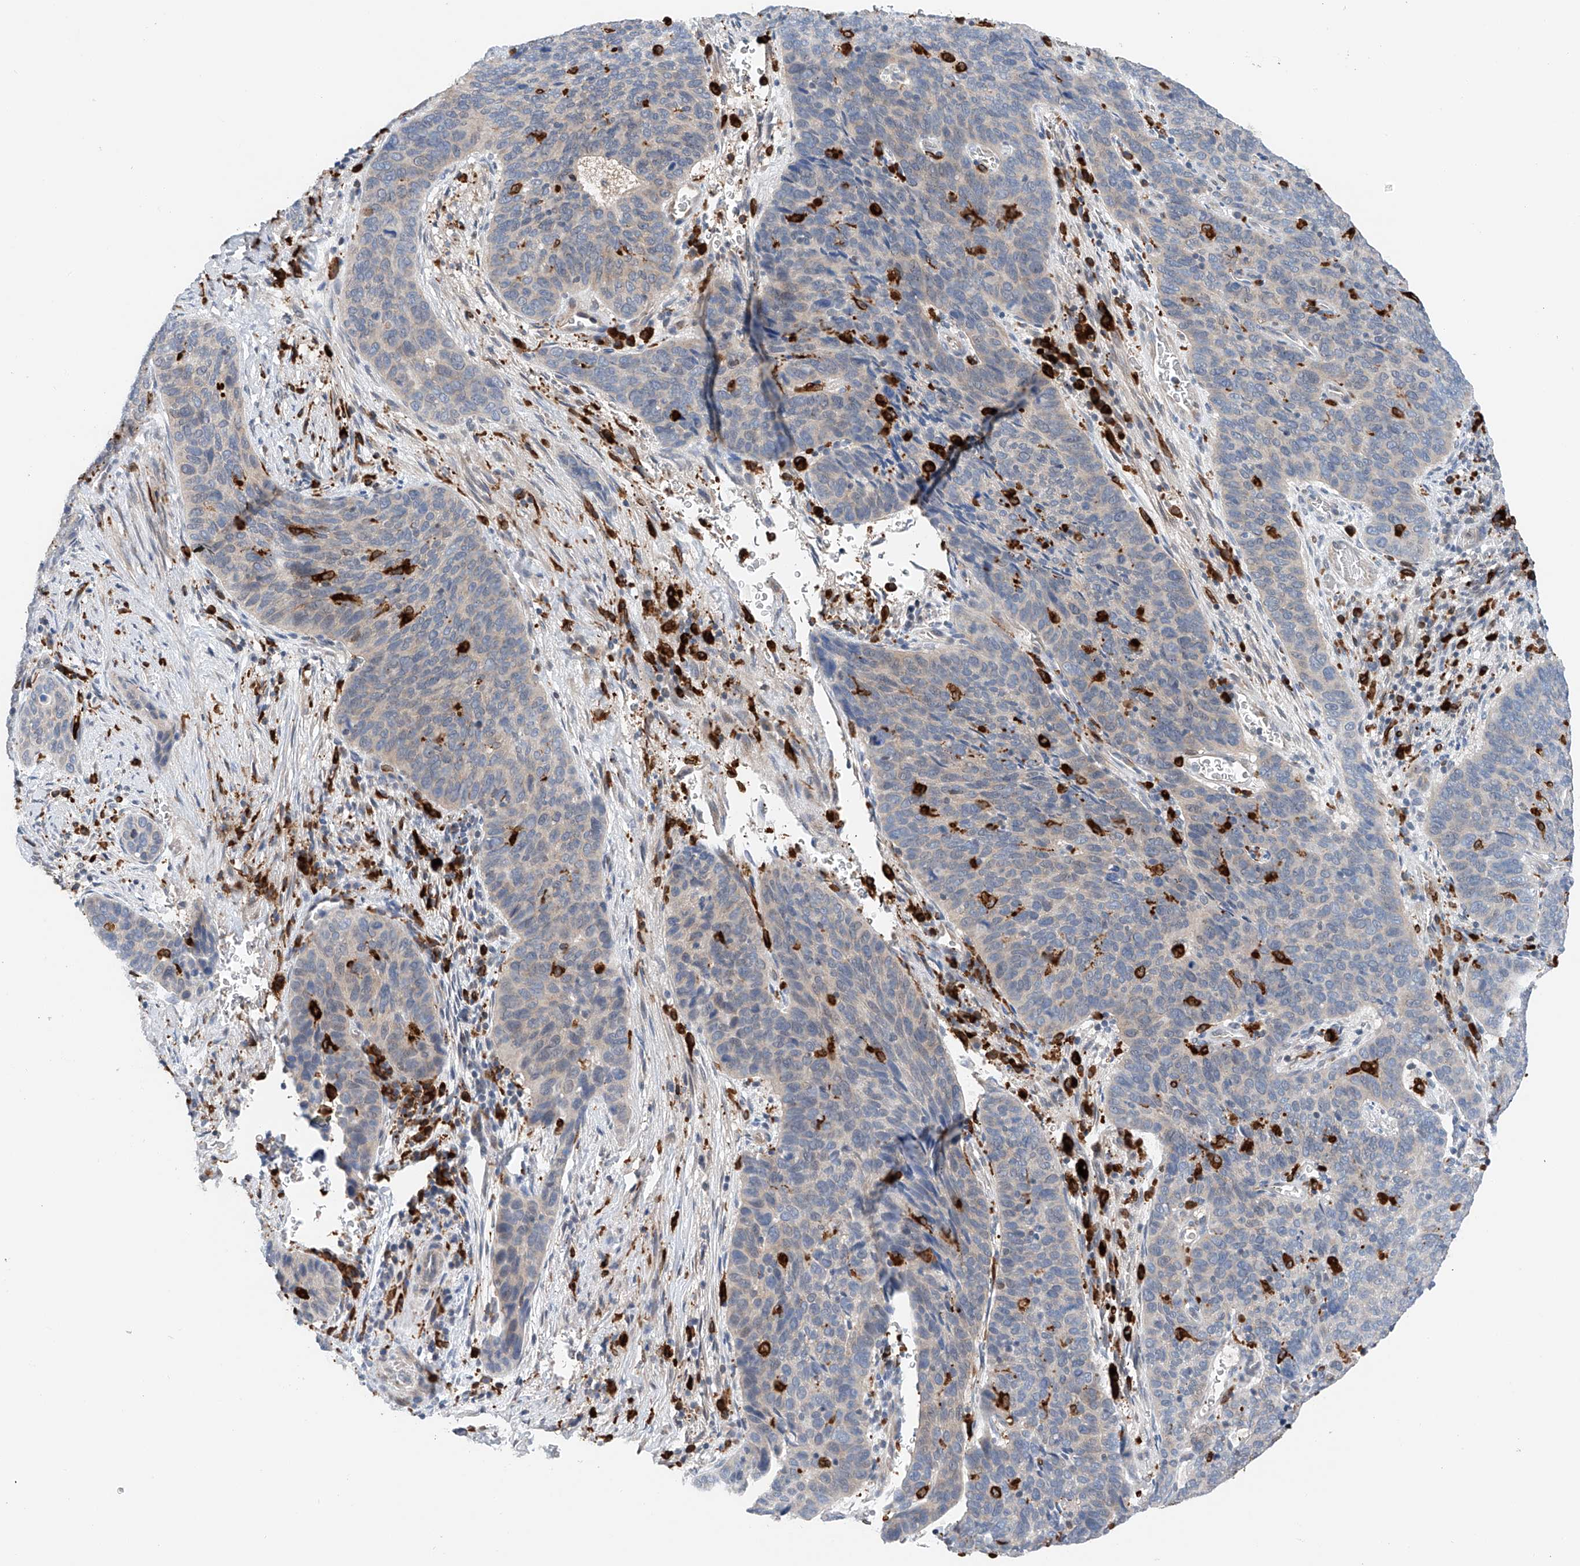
{"staining": {"intensity": "weak", "quantity": "<25%", "location": "cytoplasmic/membranous"}, "tissue": "cervical cancer", "cell_type": "Tumor cells", "image_type": "cancer", "snomed": [{"axis": "morphology", "description": "Squamous cell carcinoma, NOS"}, {"axis": "topography", "description": "Cervix"}], "caption": "A micrograph of cervical squamous cell carcinoma stained for a protein displays no brown staining in tumor cells. (DAB immunohistochemistry (IHC), high magnification).", "gene": "TBXAS1", "patient": {"sex": "female", "age": 60}}